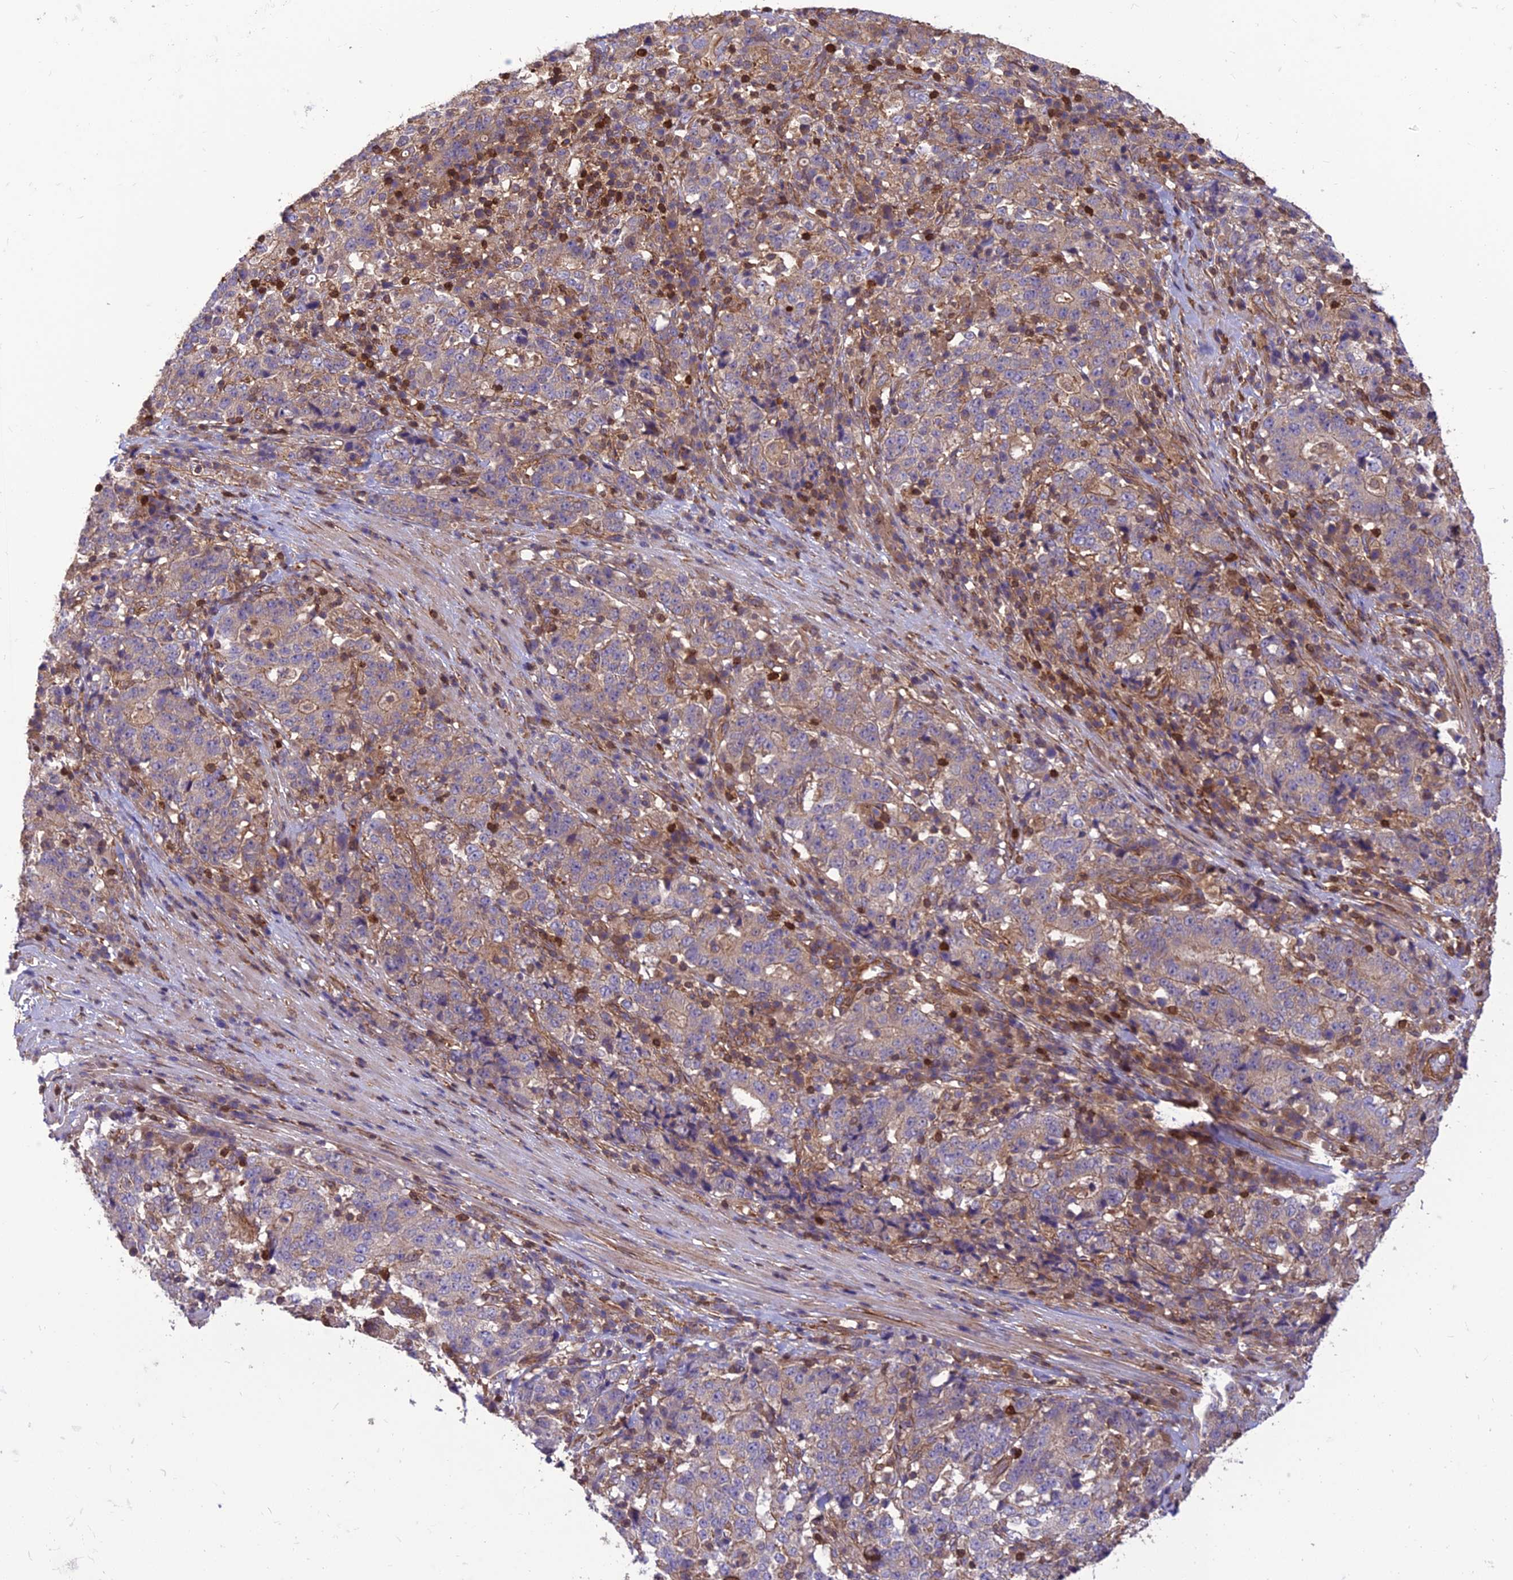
{"staining": {"intensity": "weak", "quantity": "<25%", "location": "cytoplasmic/membranous"}, "tissue": "stomach cancer", "cell_type": "Tumor cells", "image_type": "cancer", "snomed": [{"axis": "morphology", "description": "Adenocarcinoma, NOS"}, {"axis": "topography", "description": "Stomach"}], "caption": "Stomach adenocarcinoma was stained to show a protein in brown. There is no significant positivity in tumor cells. (DAB (3,3'-diaminobenzidine) IHC with hematoxylin counter stain).", "gene": "HPSE2", "patient": {"sex": "male", "age": 59}}